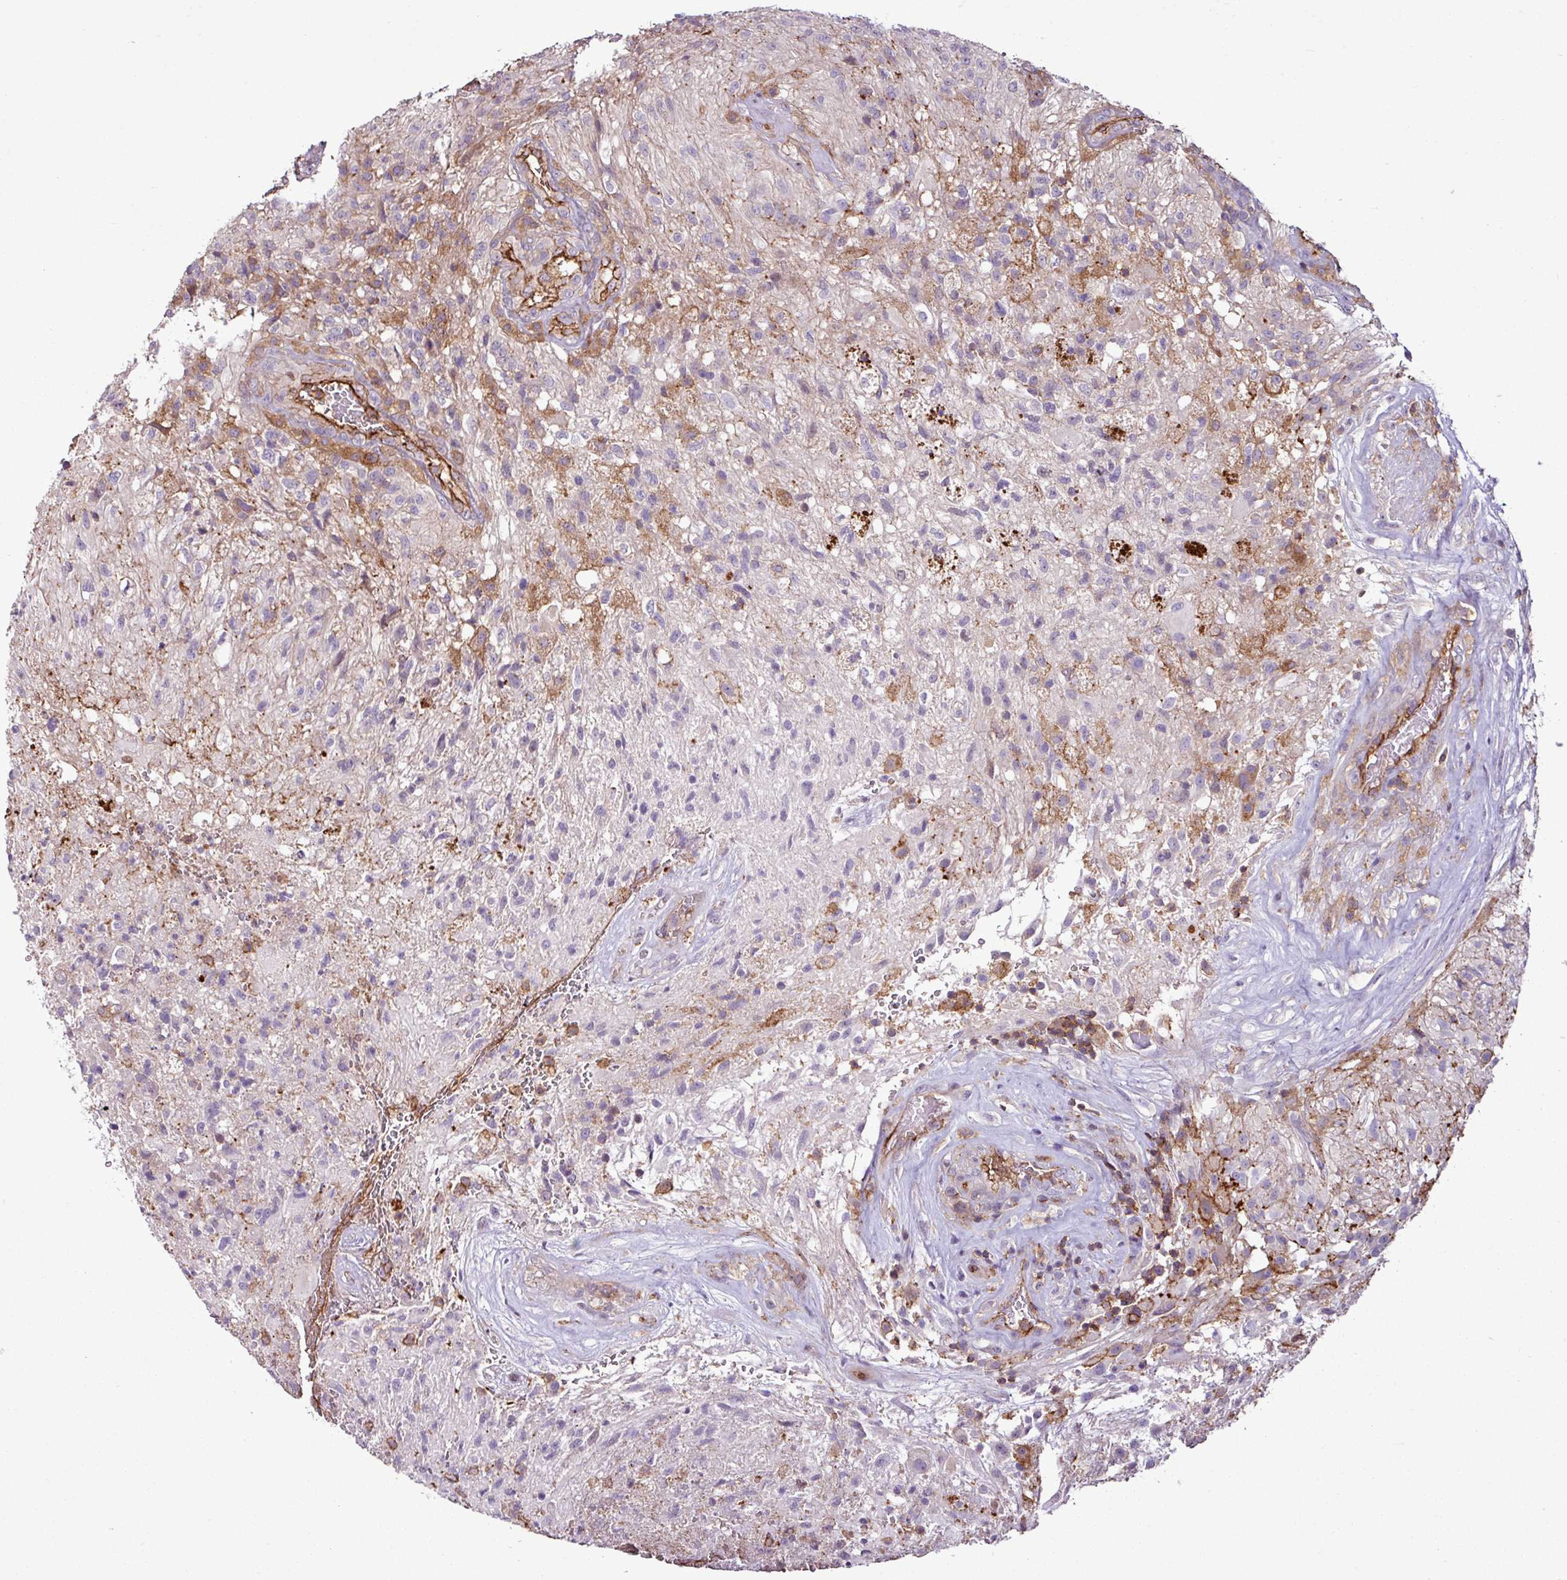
{"staining": {"intensity": "negative", "quantity": "none", "location": "none"}, "tissue": "glioma", "cell_type": "Tumor cells", "image_type": "cancer", "snomed": [{"axis": "morphology", "description": "Glioma, malignant, High grade"}, {"axis": "topography", "description": "Brain"}], "caption": "The micrograph shows no staining of tumor cells in glioma. Nuclei are stained in blue.", "gene": "ZNF106", "patient": {"sex": "male", "age": 56}}